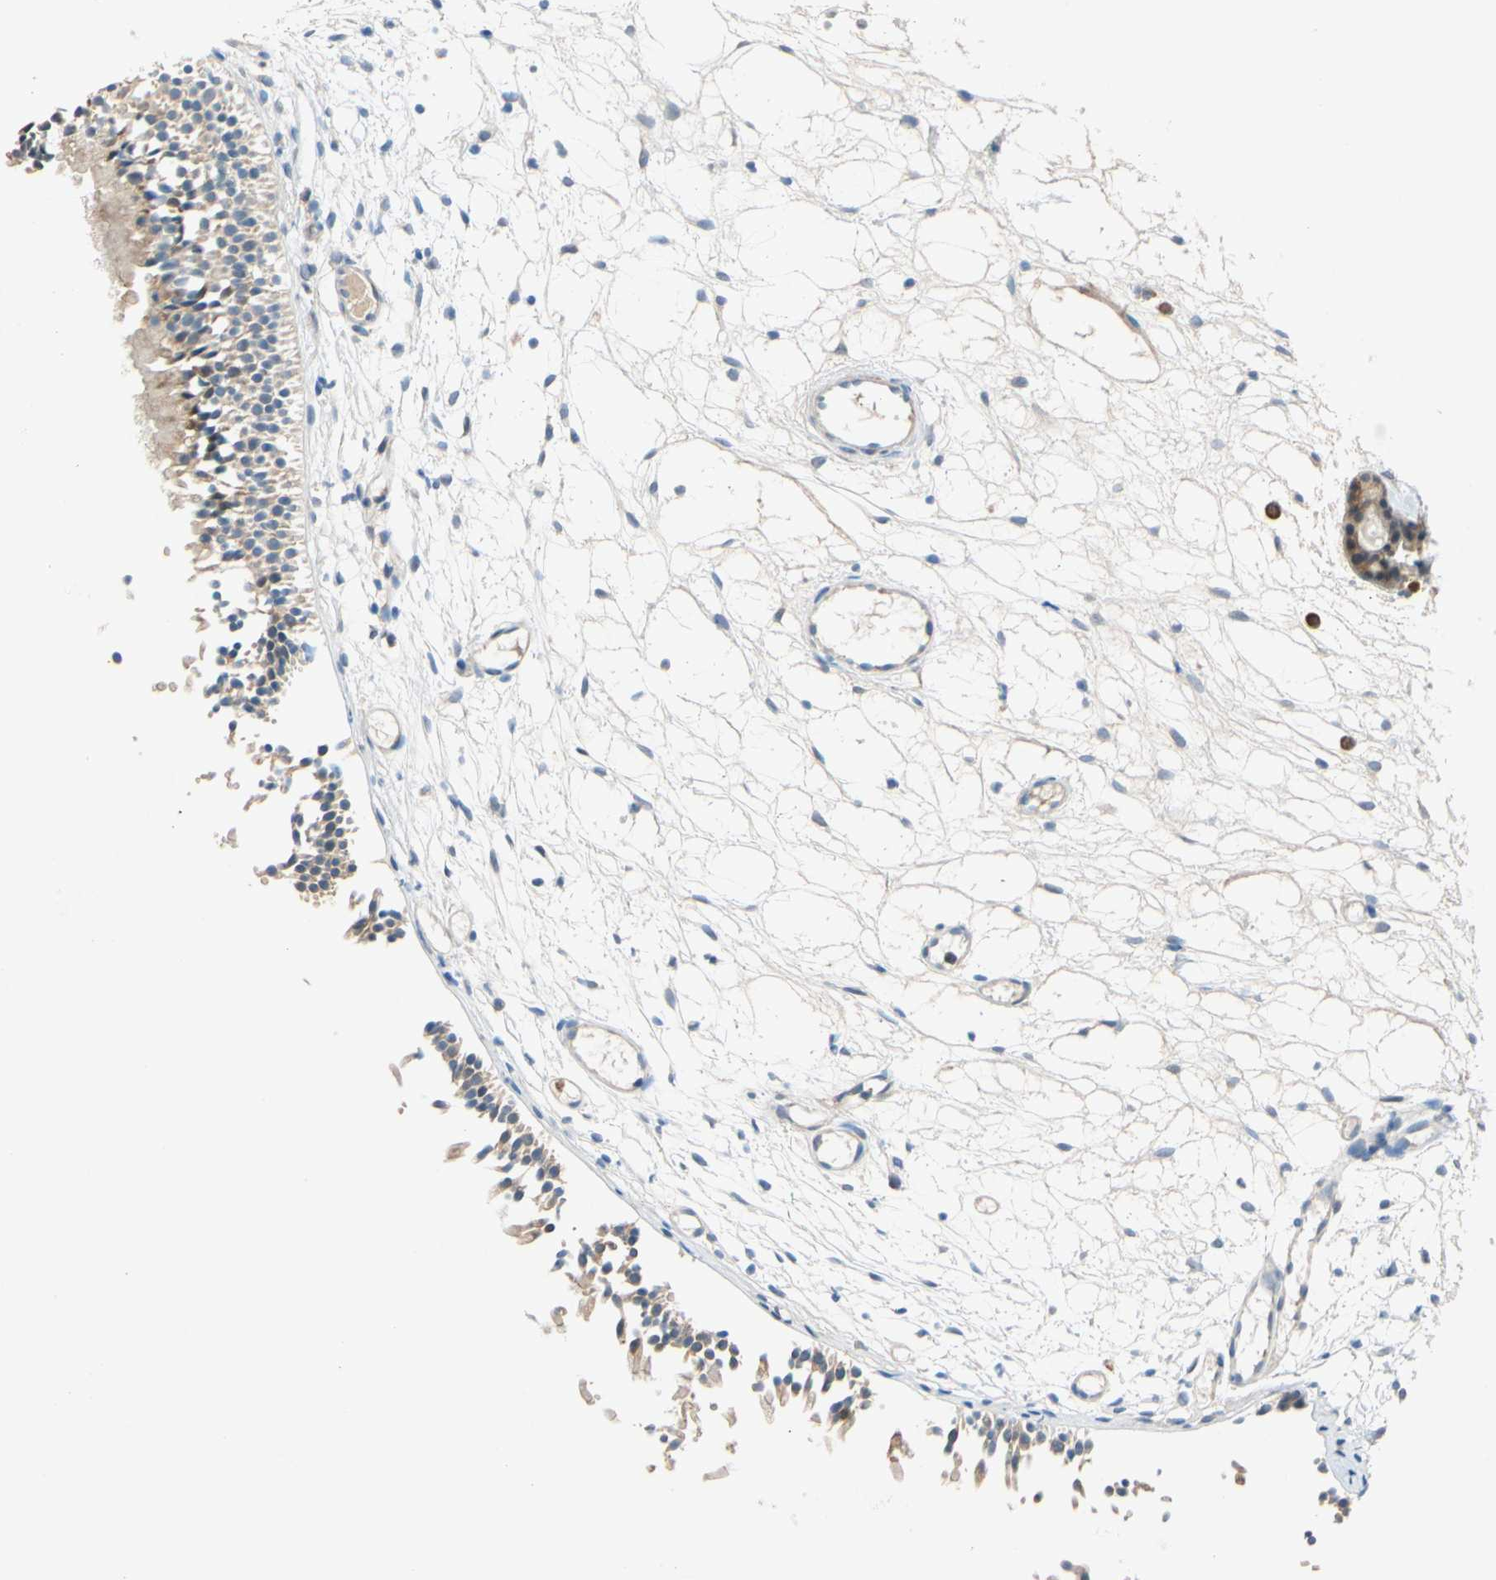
{"staining": {"intensity": "weak", "quantity": ">75%", "location": "cytoplasmic/membranous"}, "tissue": "nasopharynx", "cell_type": "Respiratory epithelial cells", "image_type": "normal", "snomed": [{"axis": "morphology", "description": "Normal tissue, NOS"}, {"axis": "topography", "description": "Nasopharynx"}], "caption": "Weak cytoplasmic/membranous staining is appreciated in about >75% of respiratory epithelial cells in benign nasopharynx. The staining is performed using DAB (3,3'-diaminobenzidine) brown chromogen to label protein expression. The nuclei are counter-stained blue using hematoxylin.", "gene": "WIPI1", "patient": {"sex": "female", "age": 54}}